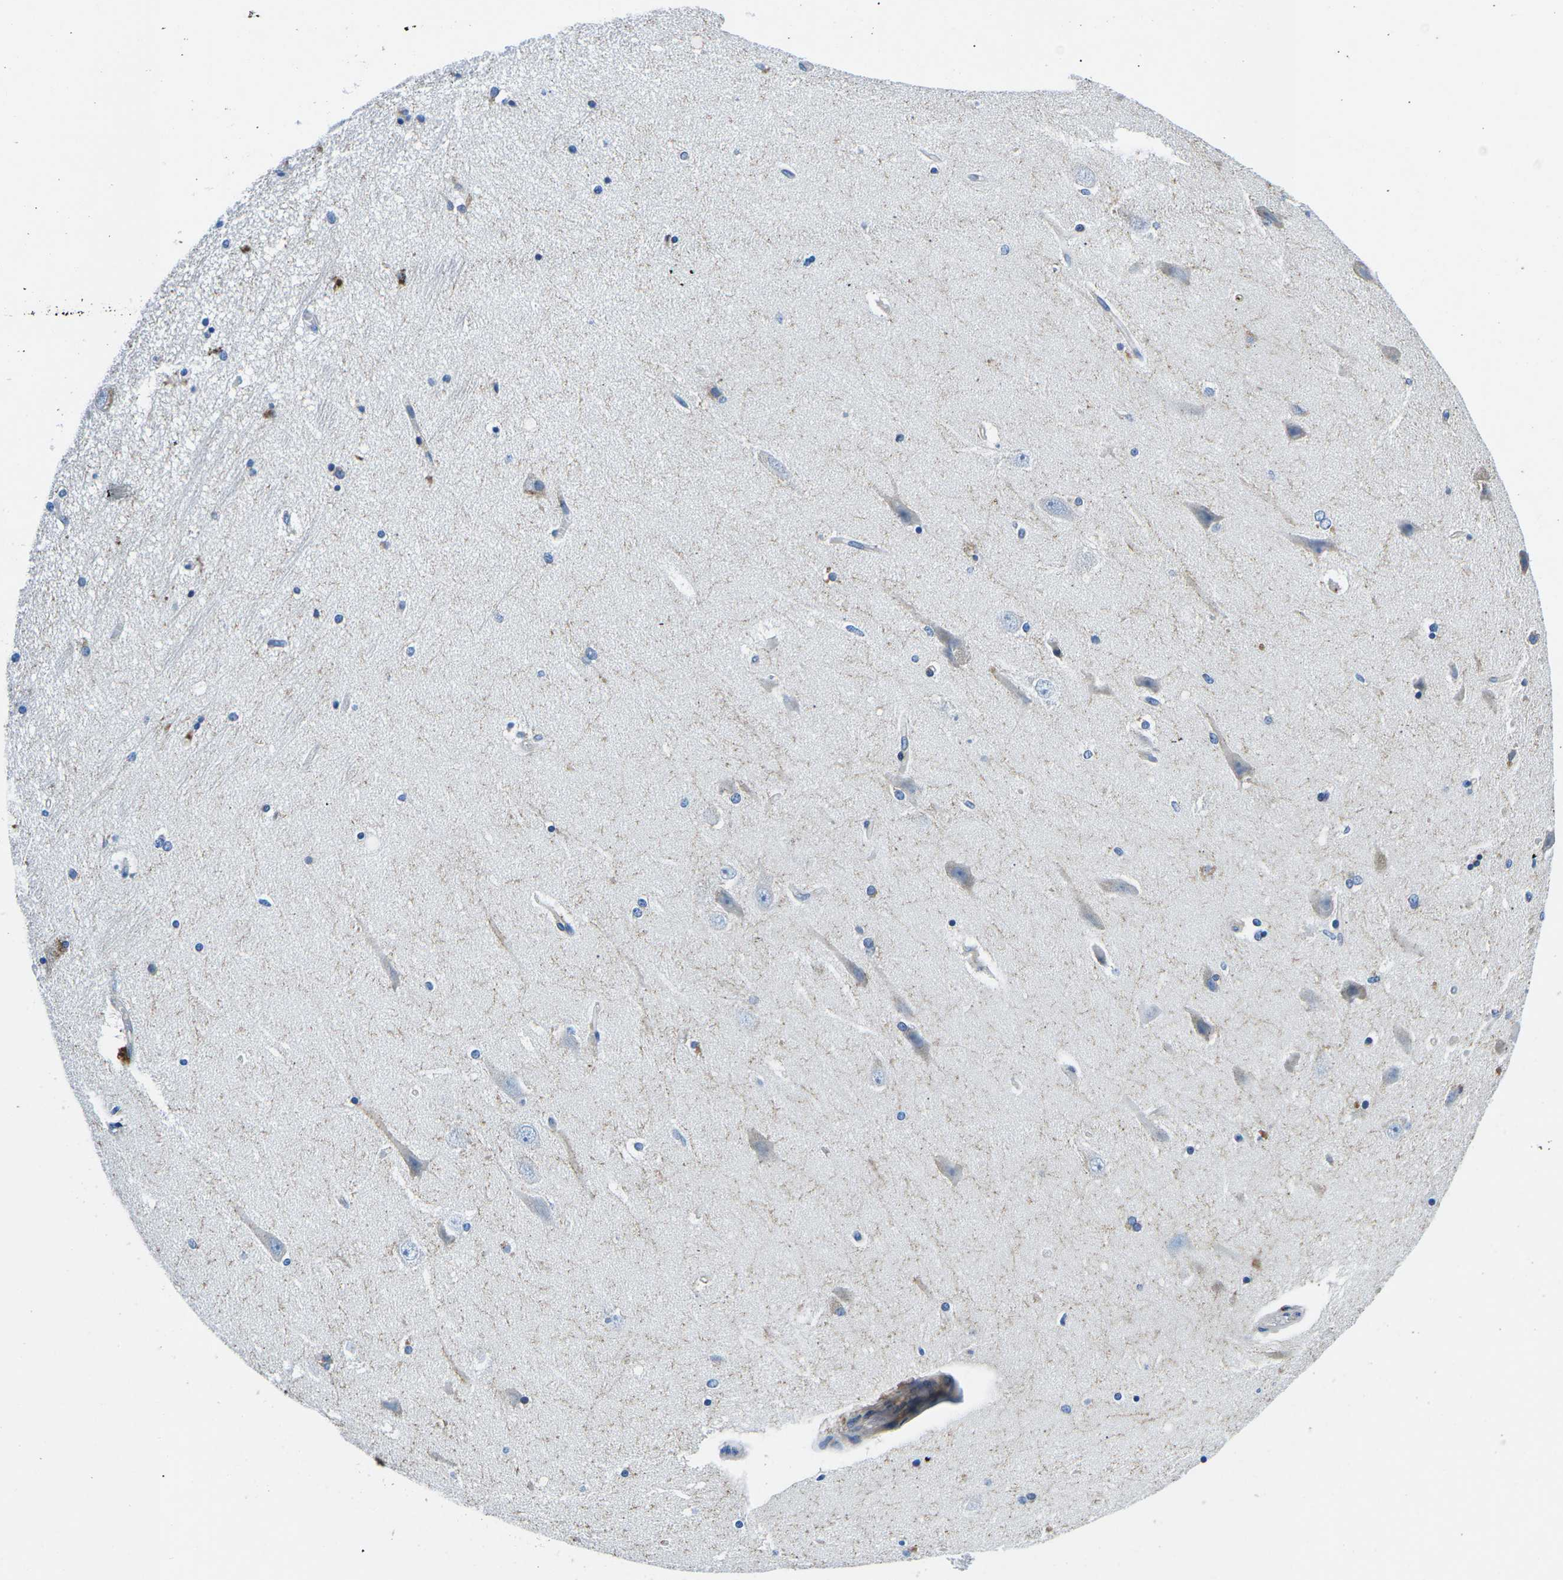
{"staining": {"intensity": "negative", "quantity": "none", "location": "none"}, "tissue": "hippocampus", "cell_type": "Glial cells", "image_type": "normal", "snomed": [{"axis": "morphology", "description": "Normal tissue, NOS"}, {"axis": "topography", "description": "Hippocampus"}], "caption": "Immunohistochemical staining of benign human hippocampus reveals no significant positivity in glial cells.", "gene": "MC4R", "patient": {"sex": "female", "age": 54}}